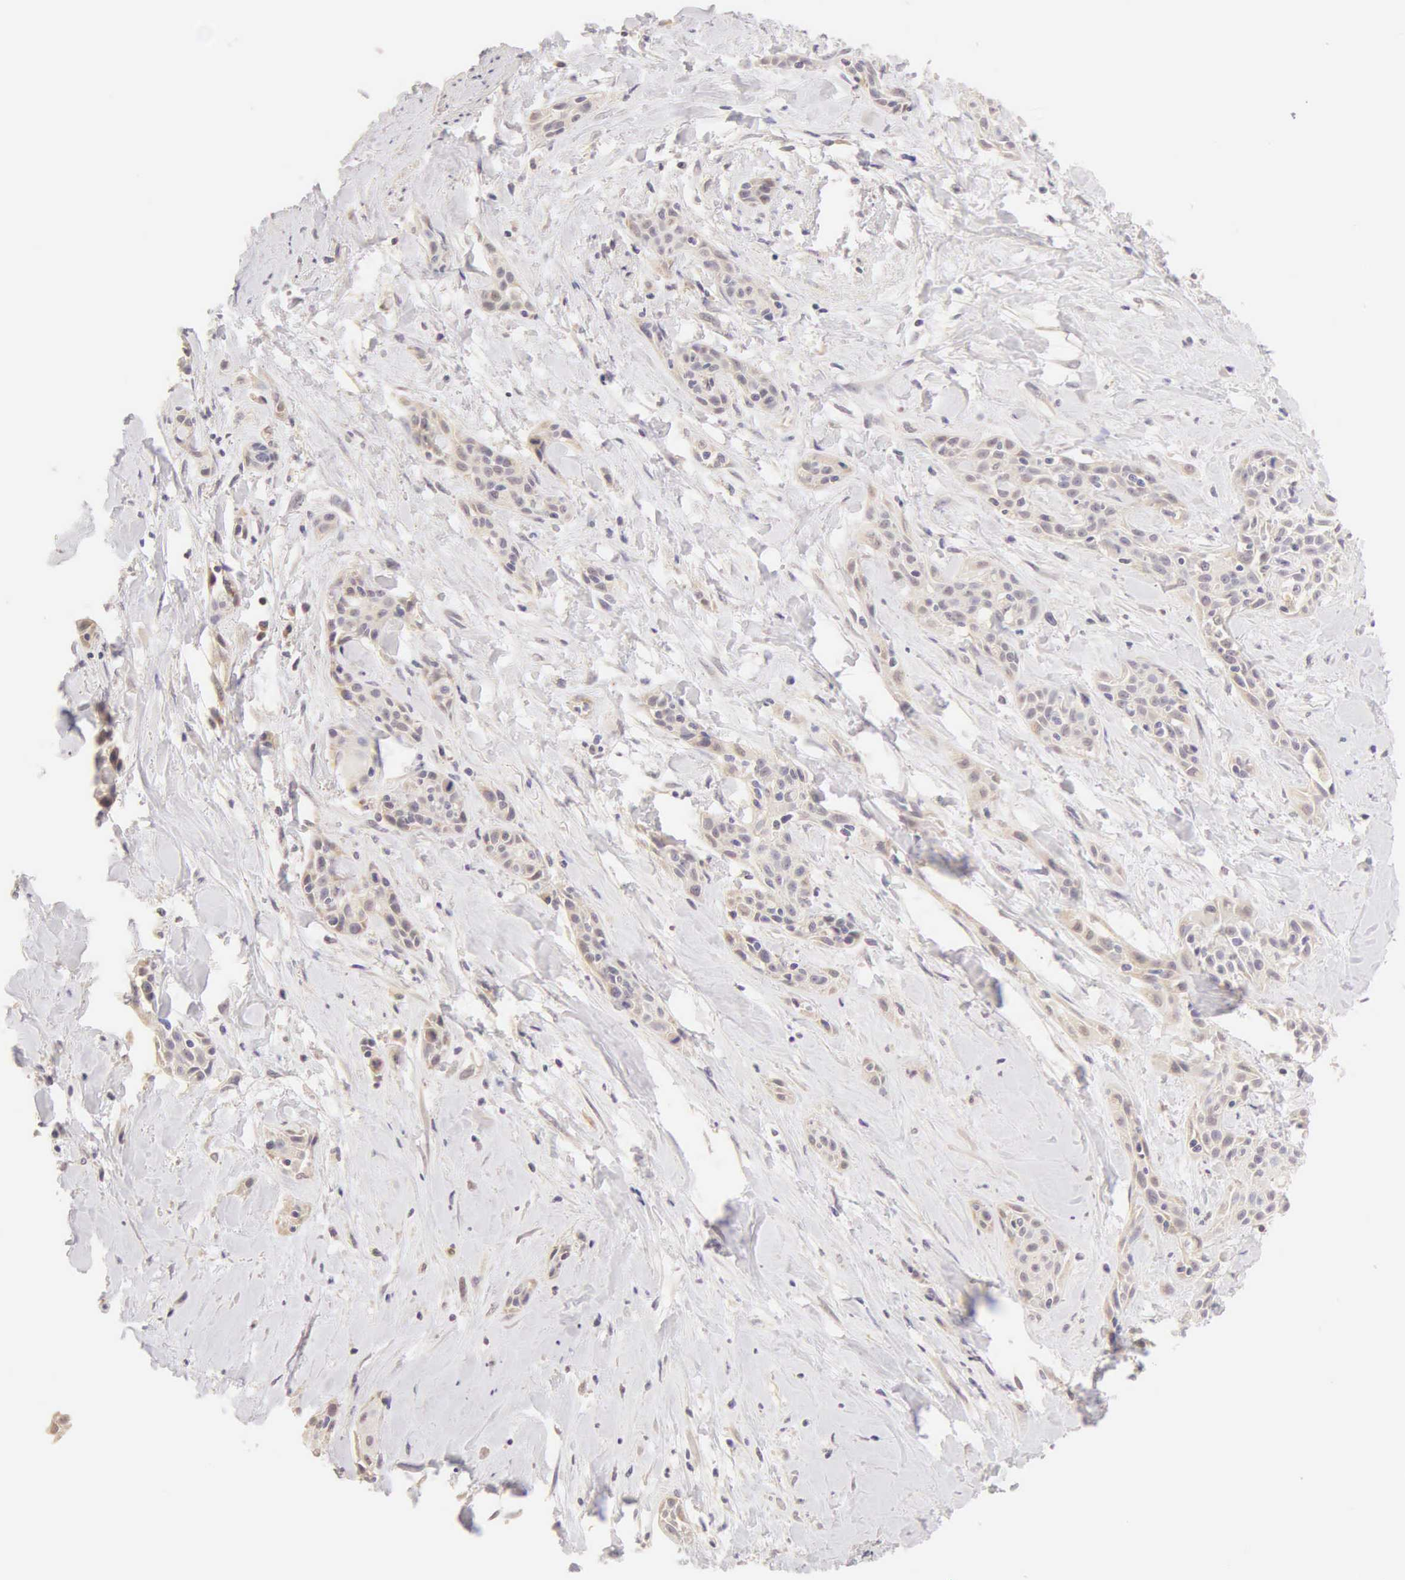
{"staining": {"intensity": "weak", "quantity": "<25%", "location": "cytoplasmic/membranous"}, "tissue": "skin cancer", "cell_type": "Tumor cells", "image_type": "cancer", "snomed": [{"axis": "morphology", "description": "Squamous cell carcinoma, NOS"}, {"axis": "topography", "description": "Skin"}, {"axis": "topography", "description": "Anal"}], "caption": "DAB immunohistochemical staining of human skin cancer exhibits no significant positivity in tumor cells. (DAB IHC, high magnification).", "gene": "ESR1", "patient": {"sex": "male", "age": 64}}